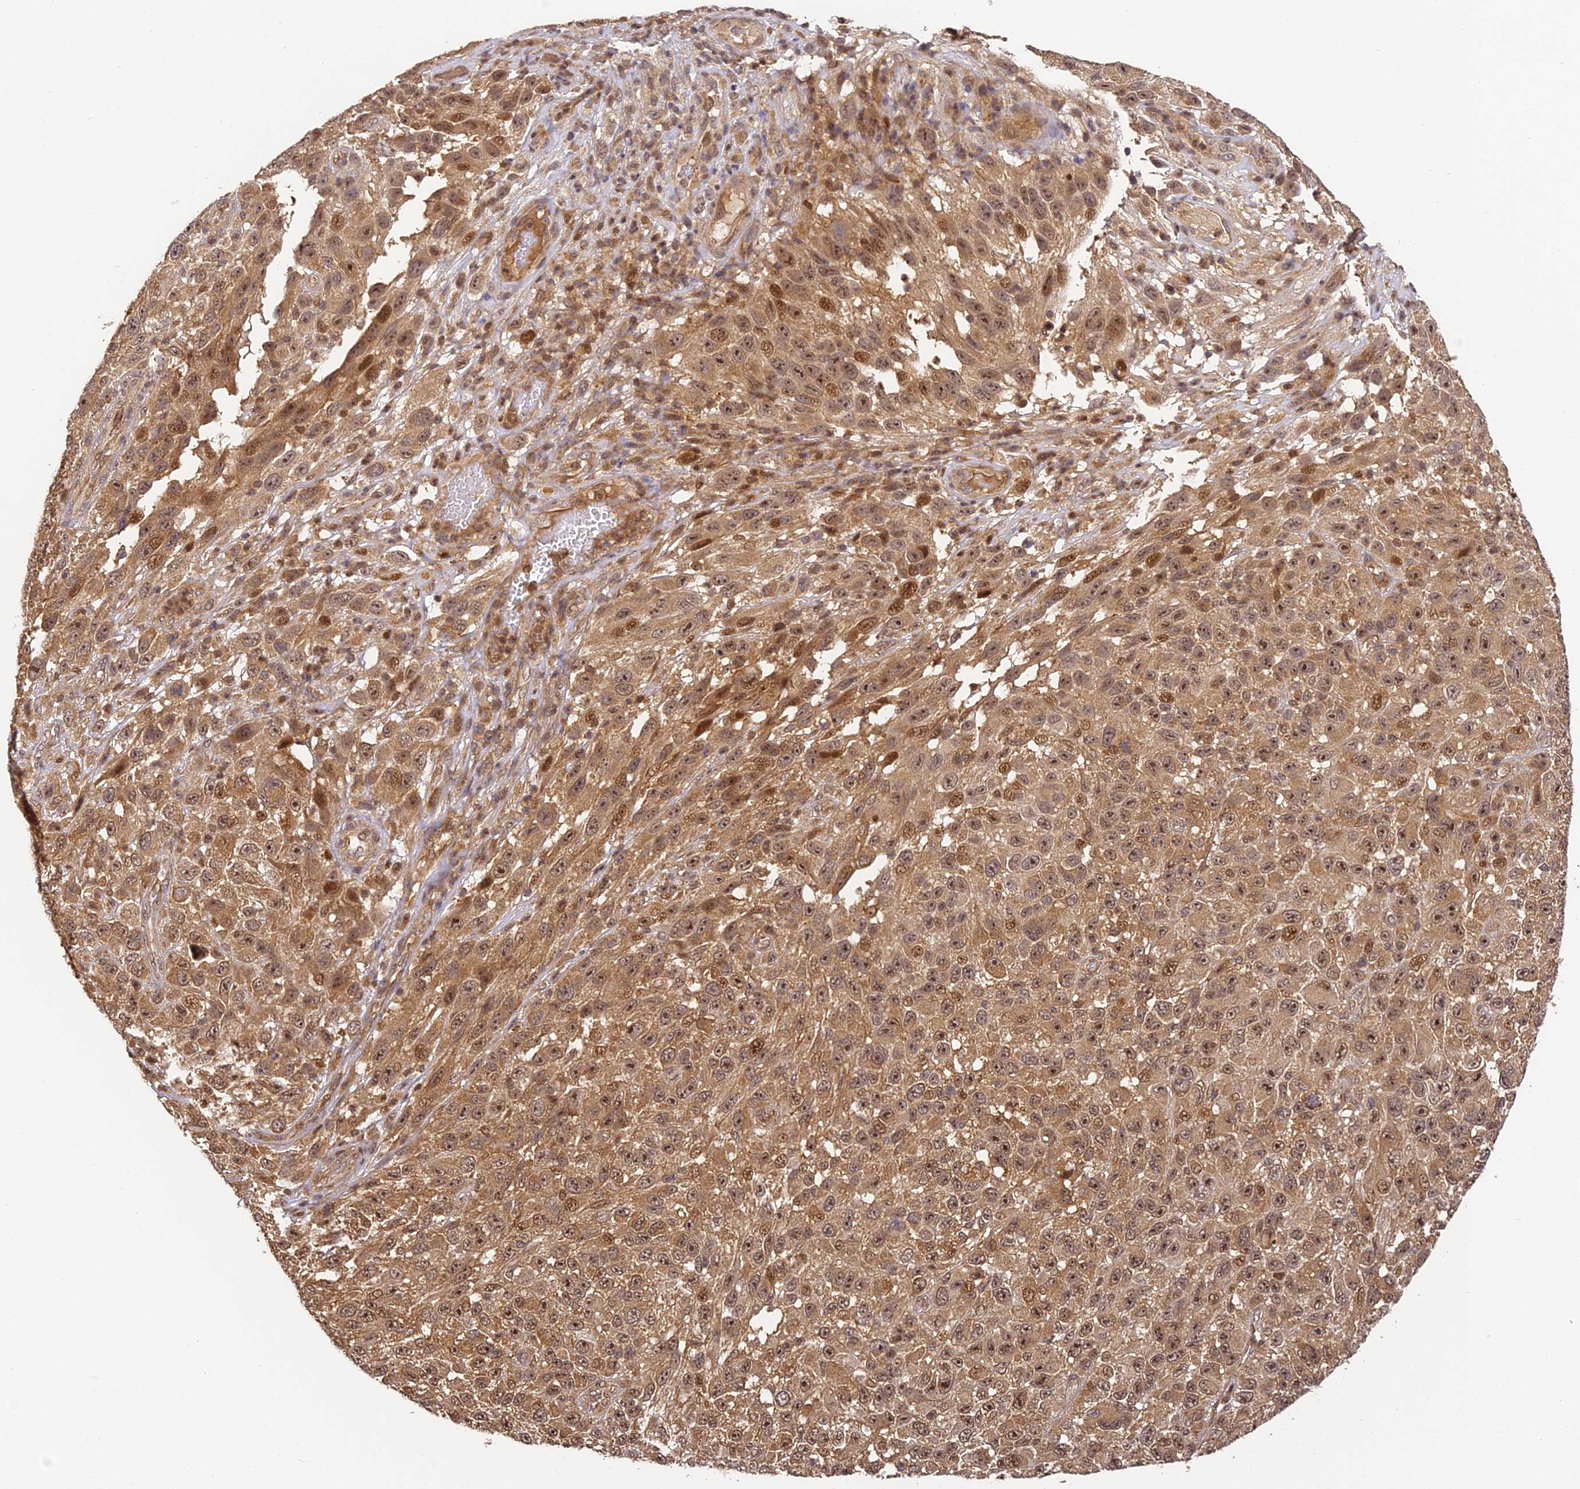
{"staining": {"intensity": "moderate", "quantity": ">75%", "location": "cytoplasmic/membranous,nuclear"}, "tissue": "melanoma", "cell_type": "Tumor cells", "image_type": "cancer", "snomed": [{"axis": "morphology", "description": "Malignant melanoma, NOS"}, {"axis": "topography", "description": "Skin"}], "caption": "Immunohistochemistry (IHC) photomicrograph of neoplastic tissue: human malignant melanoma stained using immunohistochemistry (IHC) exhibits medium levels of moderate protein expression localized specifically in the cytoplasmic/membranous and nuclear of tumor cells, appearing as a cytoplasmic/membranous and nuclear brown color.", "gene": "ZNF443", "patient": {"sex": "female", "age": 96}}